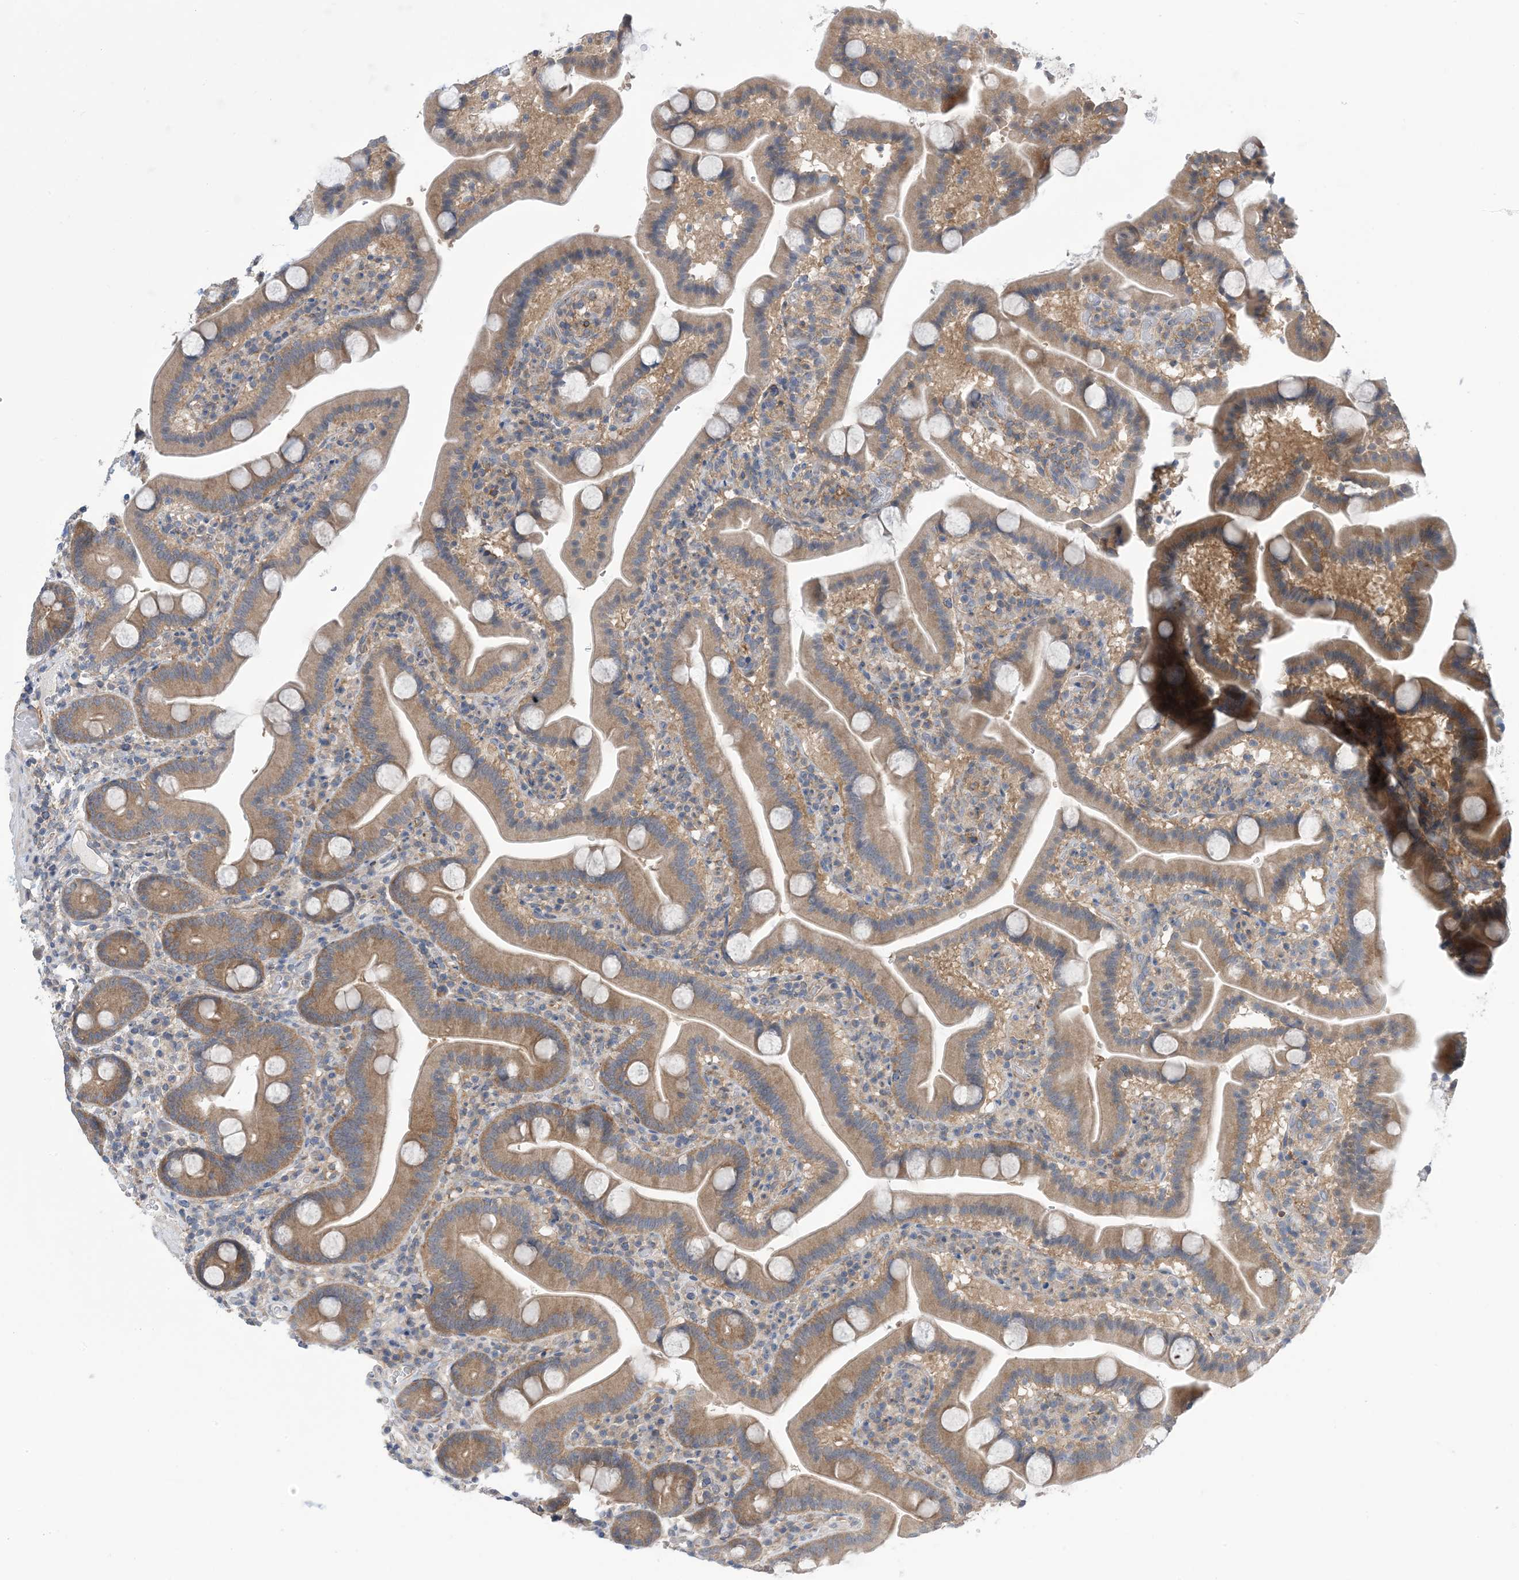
{"staining": {"intensity": "moderate", "quantity": ">75%", "location": "cytoplasmic/membranous"}, "tissue": "duodenum", "cell_type": "Glandular cells", "image_type": "normal", "snomed": [{"axis": "morphology", "description": "Normal tissue, NOS"}, {"axis": "topography", "description": "Duodenum"}], "caption": "Immunohistochemical staining of unremarkable duodenum reveals medium levels of moderate cytoplasmic/membranous positivity in approximately >75% of glandular cells. The staining was performed using DAB to visualize the protein expression in brown, while the nuclei were stained in blue with hematoxylin (Magnification: 20x).", "gene": "EHBP1", "patient": {"sex": "male", "age": 55}}